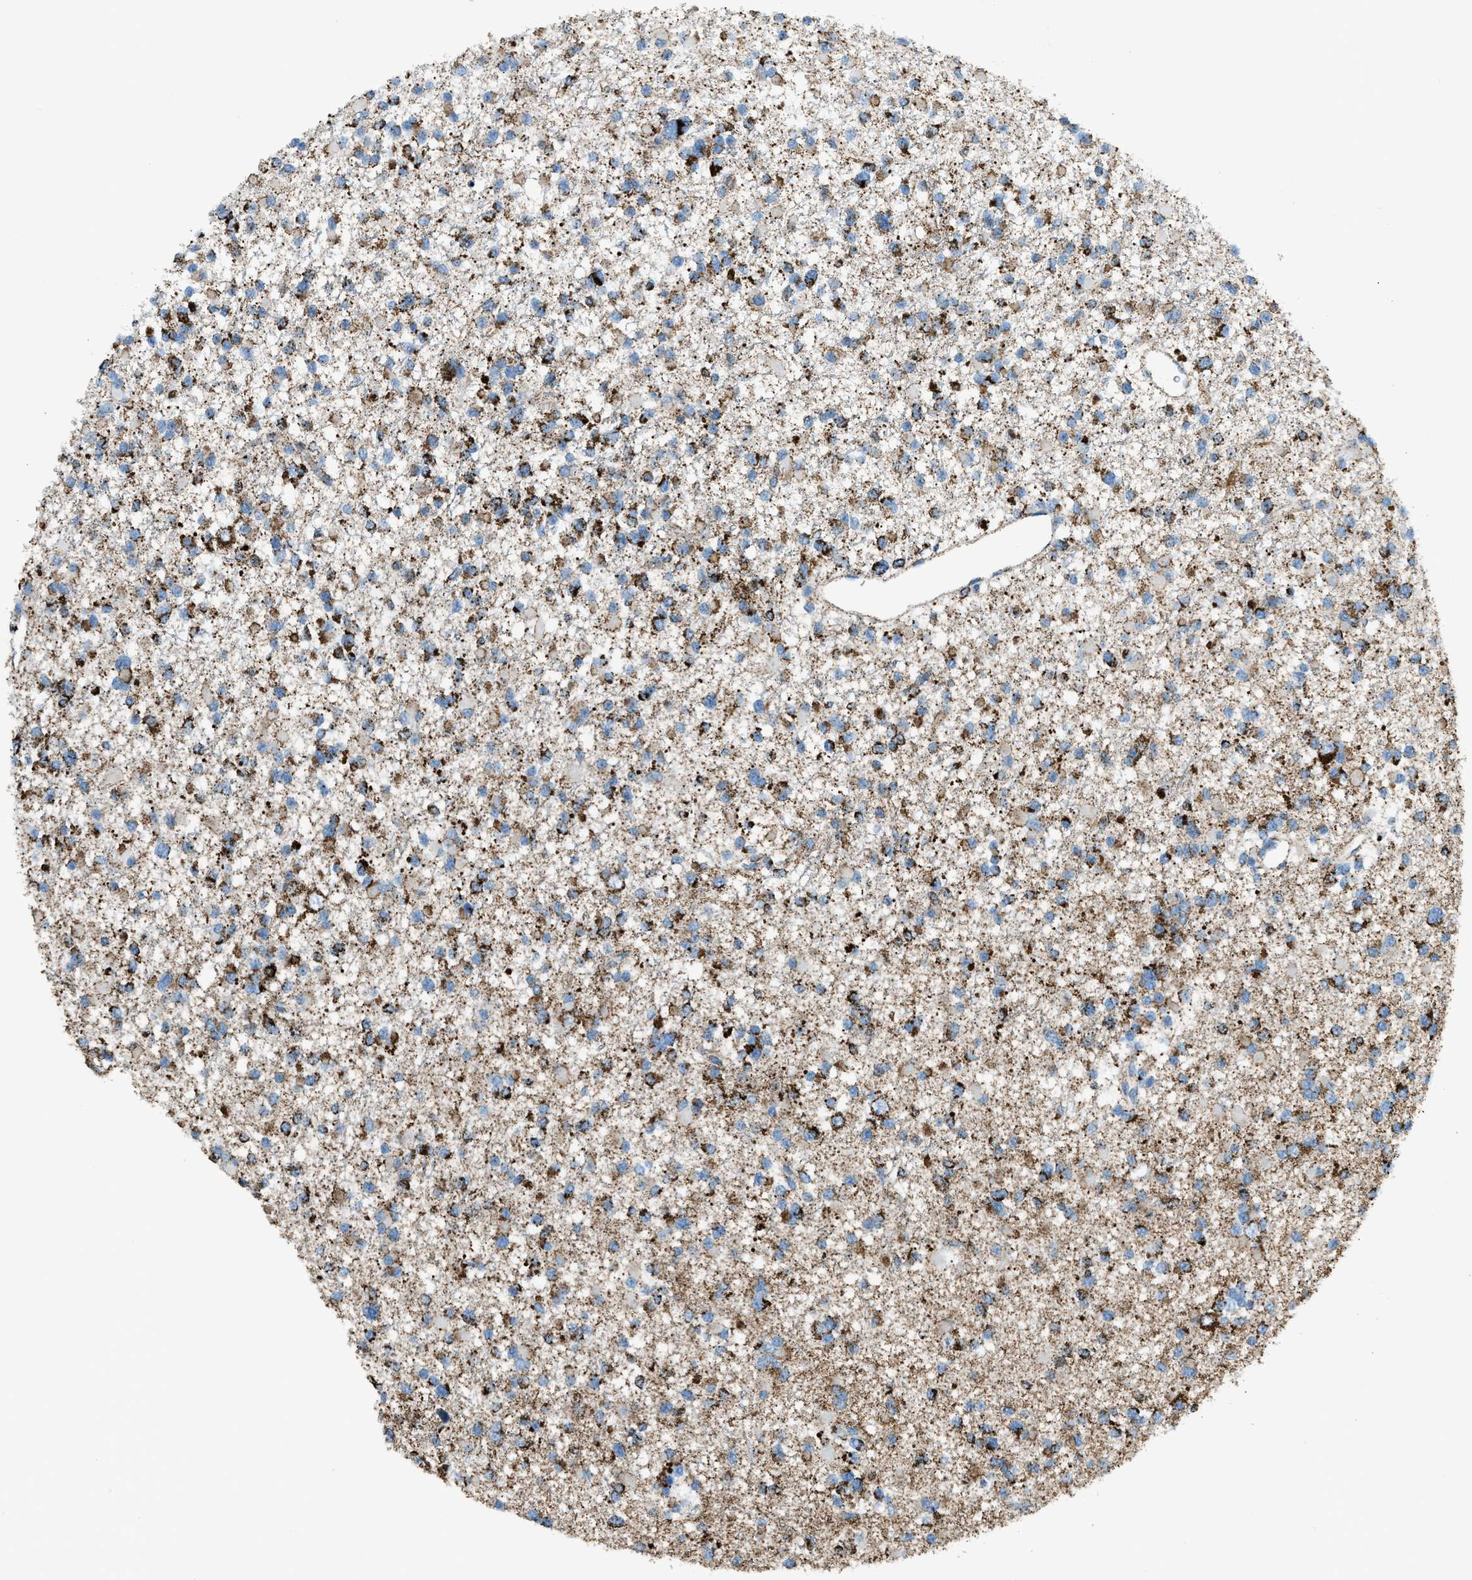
{"staining": {"intensity": "moderate", "quantity": ">75%", "location": "cytoplasmic/membranous"}, "tissue": "glioma", "cell_type": "Tumor cells", "image_type": "cancer", "snomed": [{"axis": "morphology", "description": "Glioma, malignant, Low grade"}, {"axis": "topography", "description": "Brain"}], "caption": "Glioma stained with immunohistochemistry reveals moderate cytoplasmic/membranous staining in approximately >75% of tumor cells. Nuclei are stained in blue.", "gene": "MDH2", "patient": {"sex": "female", "age": 22}}